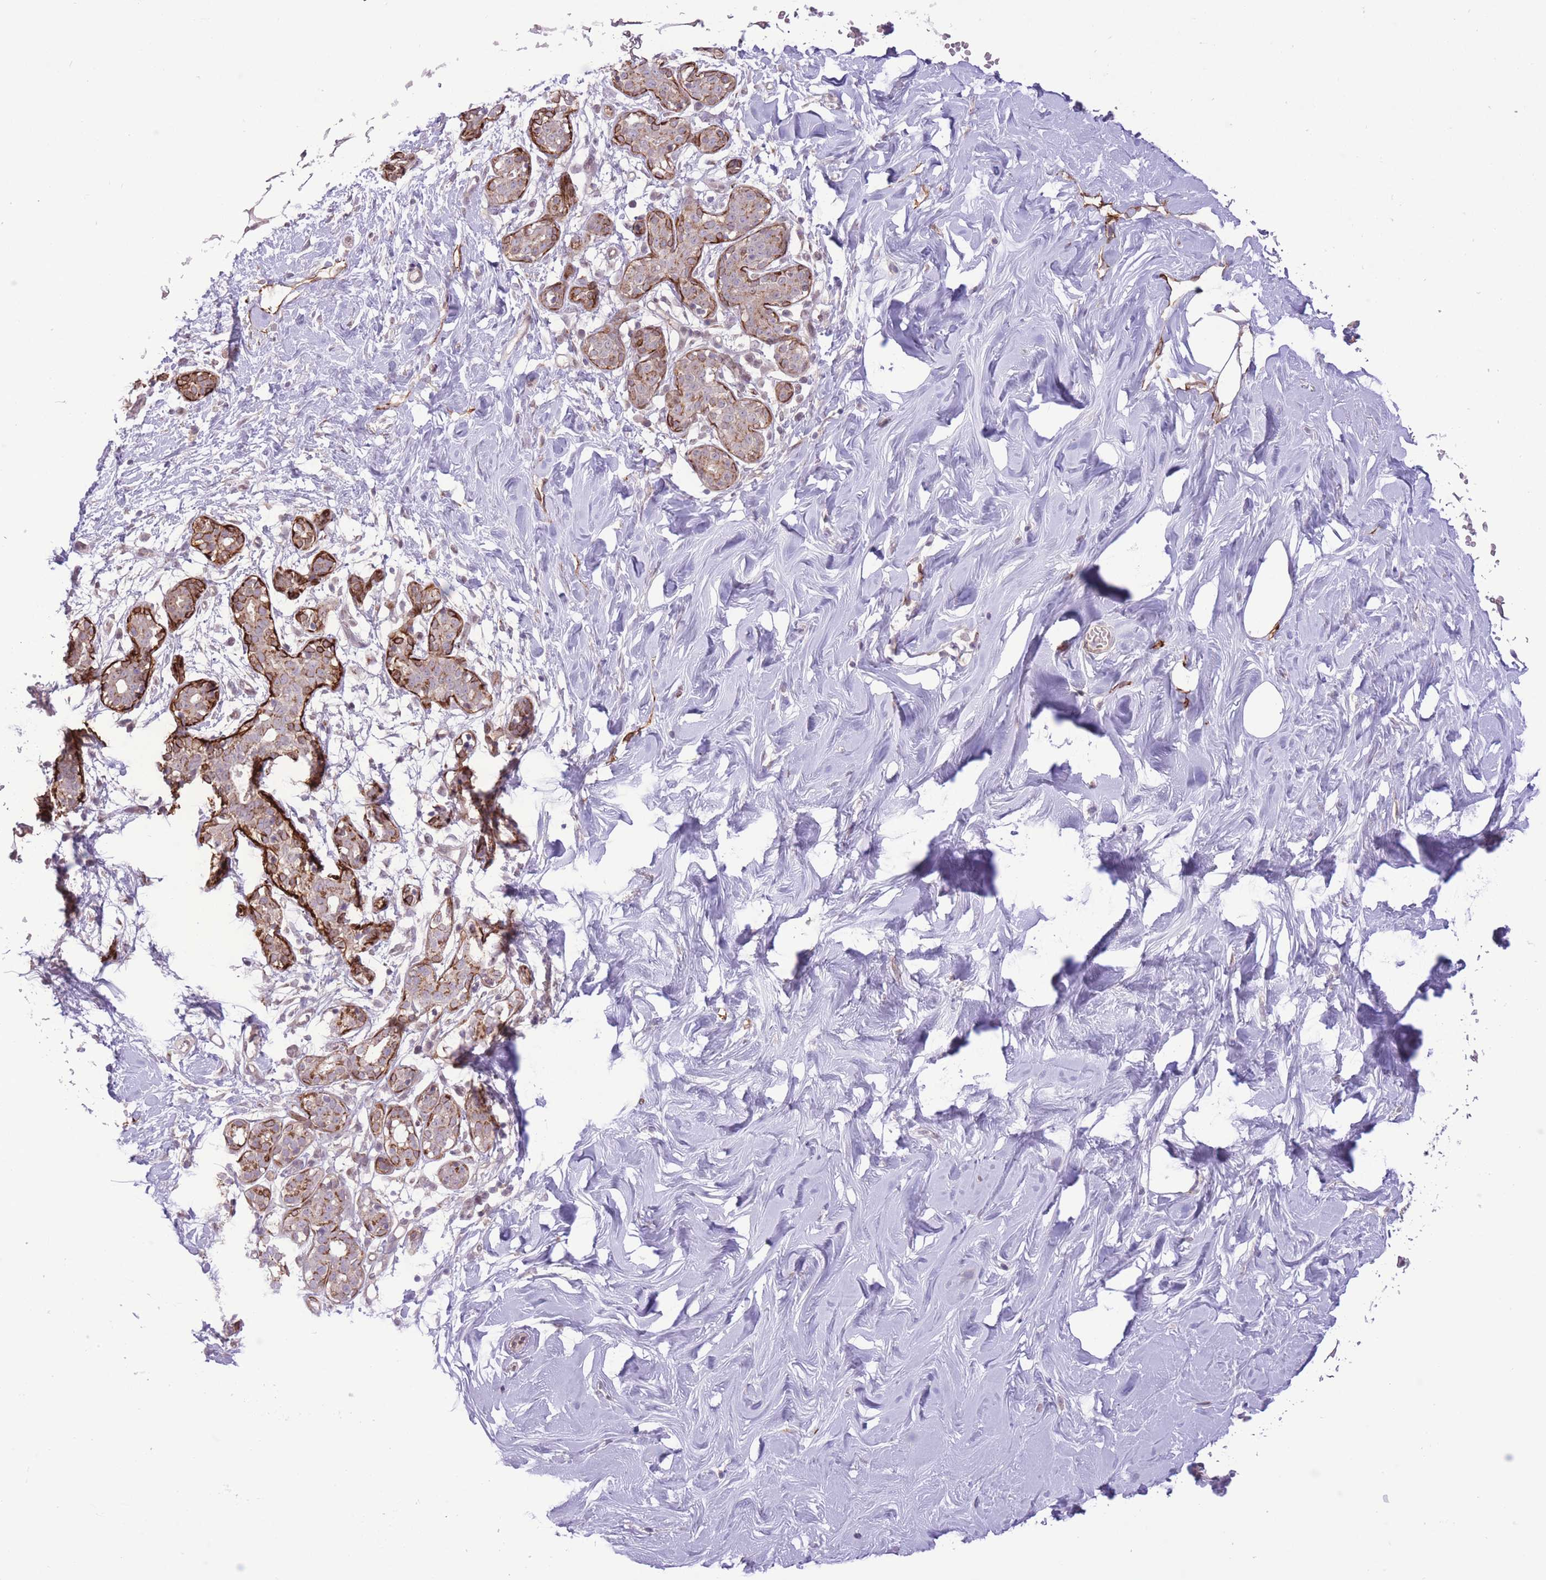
{"staining": {"intensity": "negative", "quantity": "none", "location": "none"}, "tissue": "breast", "cell_type": "Adipocytes", "image_type": "normal", "snomed": [{"axis": "morphology", "description": "Normal tissue, NOS"}, {"axis": "topography", "description": "Breast"}], "caption": "A high-resolution micrograph shows immunohistochemistry (IHC) staining of unremarkable breast, which exhibits no significant positivity in adipocytes. (Stains: DAB (3,3'-diaminobenzidine) immunohistochemistry (IHC) with hematoxylin counter stain, Microscopy: brightfield microscopy at high magnification).", "gene": "ZBED5", "patient": {"sex": "female", "age": 27}}